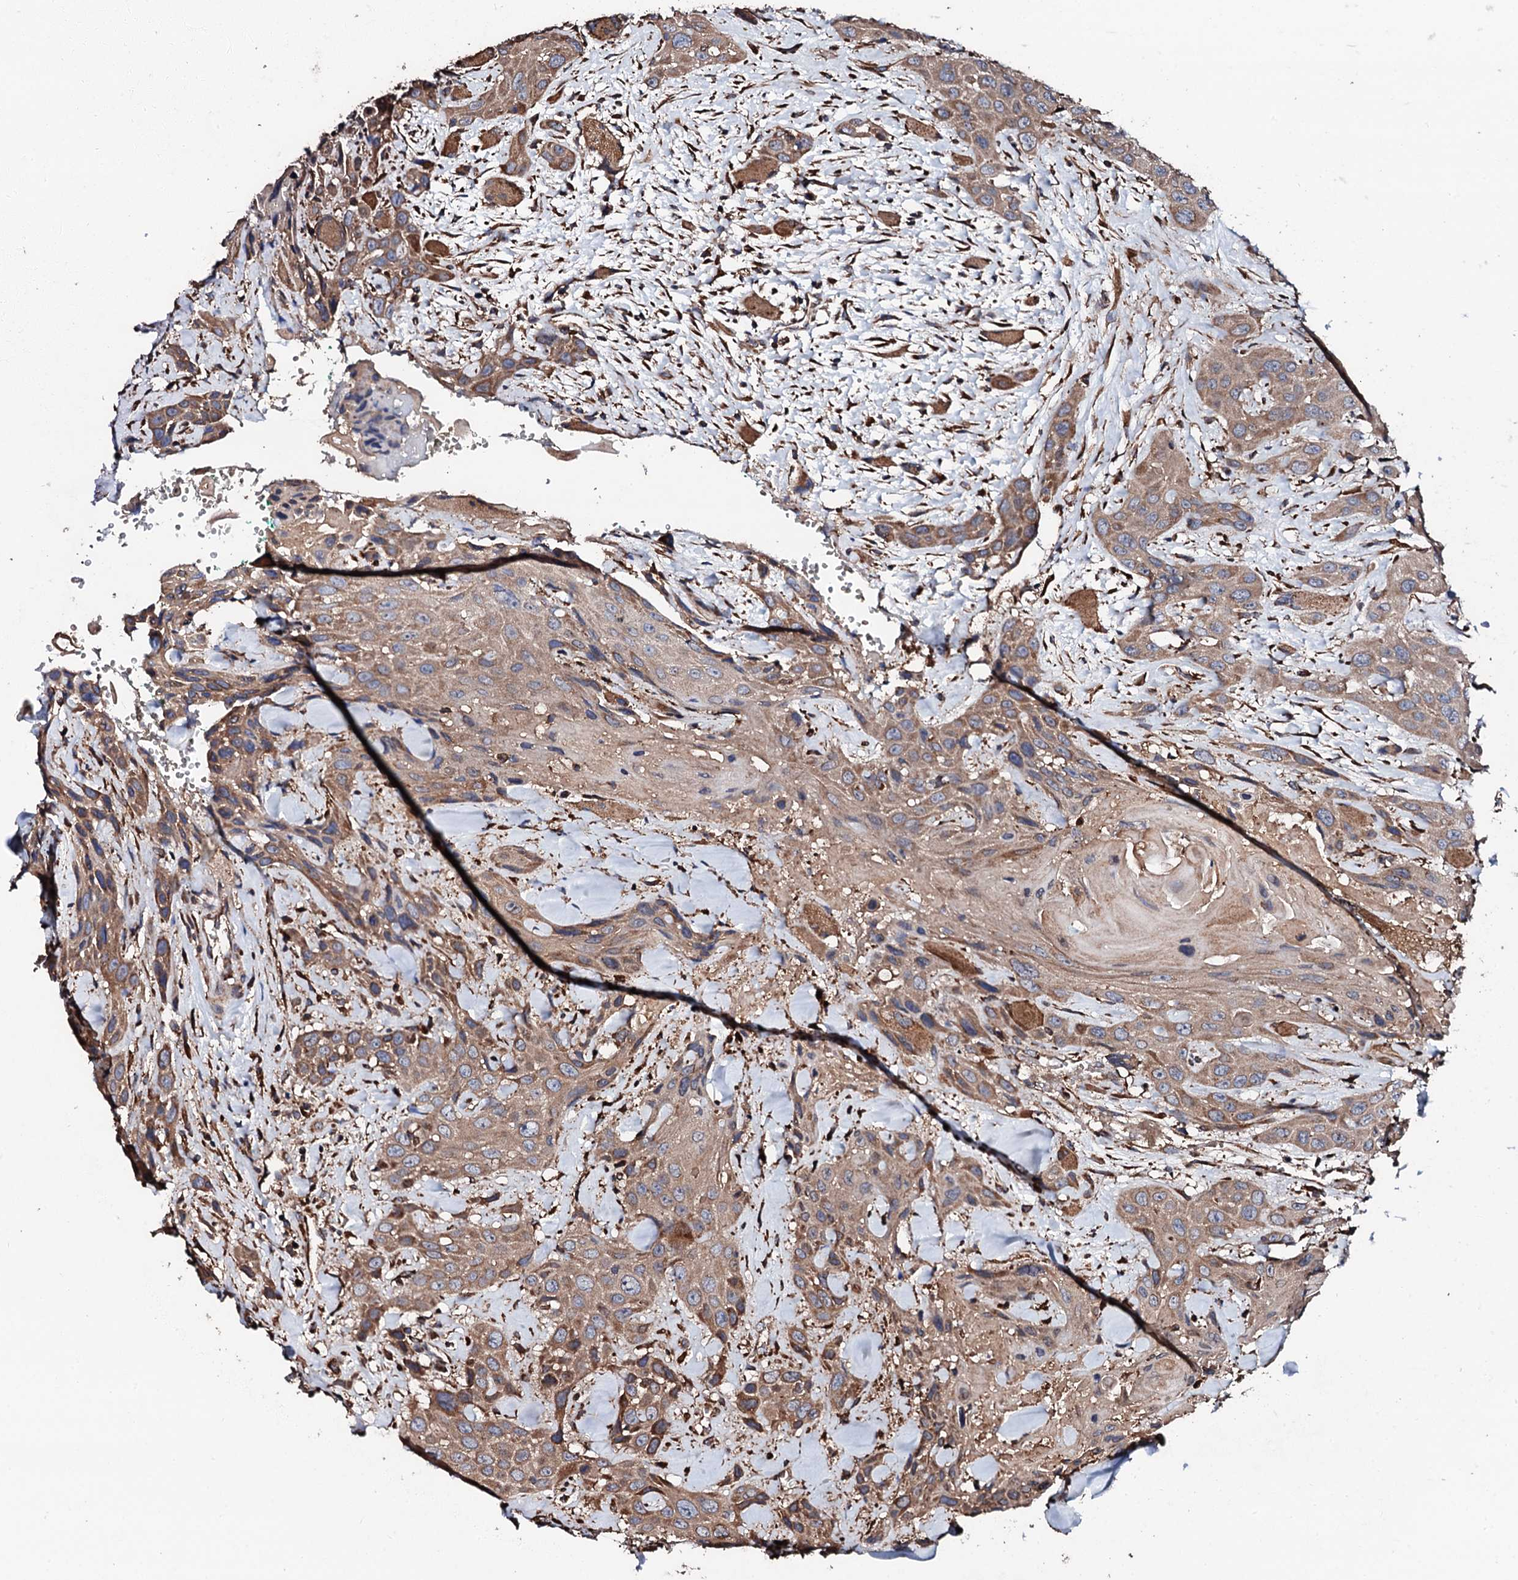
{"staining": {"intensity": "moderate", "quantity": ">75%", "location": "cytoplasmic/membranous"}, "tissue": "head and neck cancer", "cell_type": "Tumor cells", "image_type": "cancer", "snomed": [{"axis": "morphology", "description": "Squamous cell carcinoma, NOS"}, {"axis": "topography", "description": "Head-Neck"}], "caption": "Squamous cell carcinoma (head and neck) stained with IHC reveals moderate cytoplasmic/membranous positivity in approximately >75% of tumor cells. (Stains: DAB (3,3'-diaminobenzidine) in brown, nuclei in blue, Microscopy: brightfield microscopy at high magnification).", "gene": "CKAP5", "patient": {"sex": "male", "age": 81}}